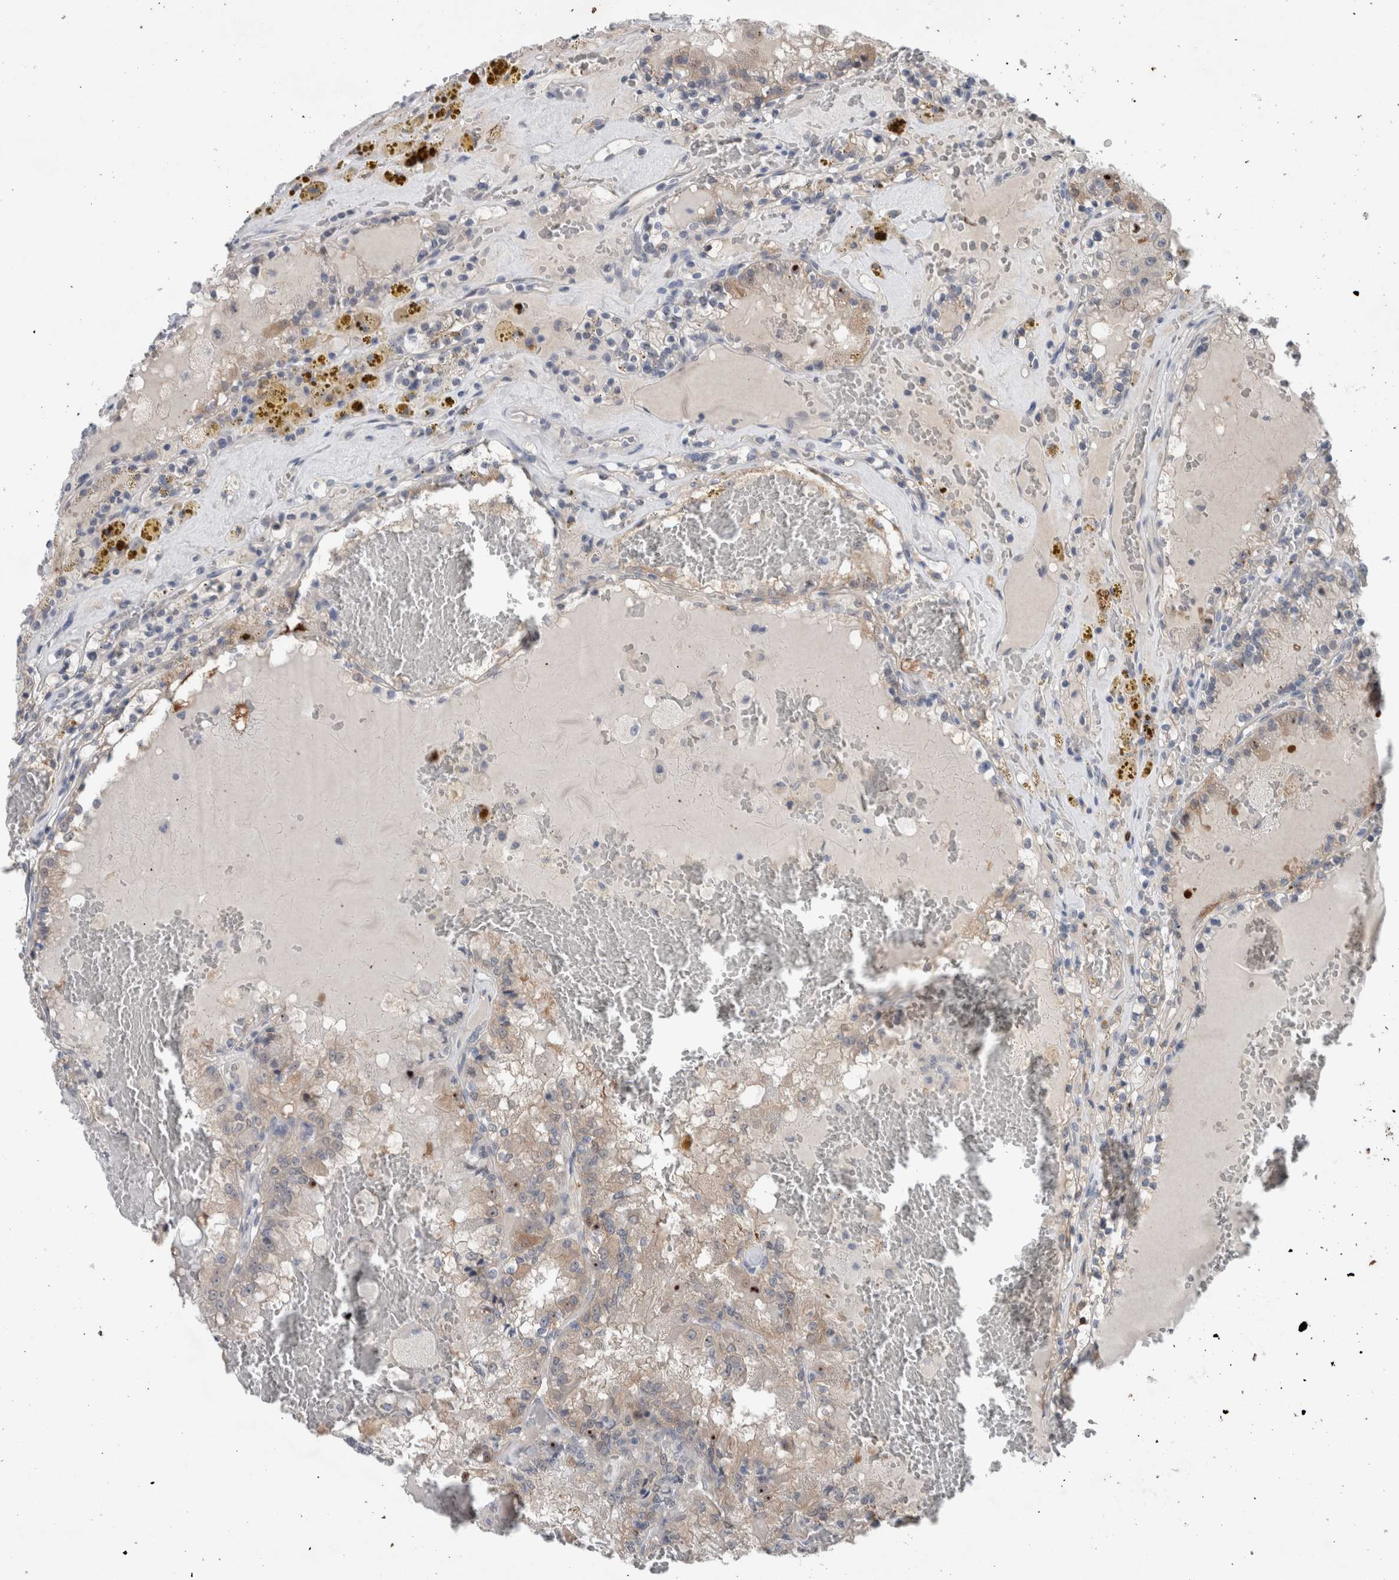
{"staining": {"intensity": "weak", "quantity": "<25%", "location": "cytoplasmic/membranous"}, "tissue": "renal cancer", "cell_type": "Tumor cells", "image_type": "cancer", "snomed": [{"axis": "morphology", "description": "Adenocarcinoma, NOS"}, {"axis": "topography", "description": "Kidney"}], "caption": "High magnification brightfield microscopy of renal cancer stained with DAB (brown) and counterstained with hematoxylin (blue): tumor cells show no significant staining.", "gene": "CRNN", "patient": {"sex": "female", "age": 56}}